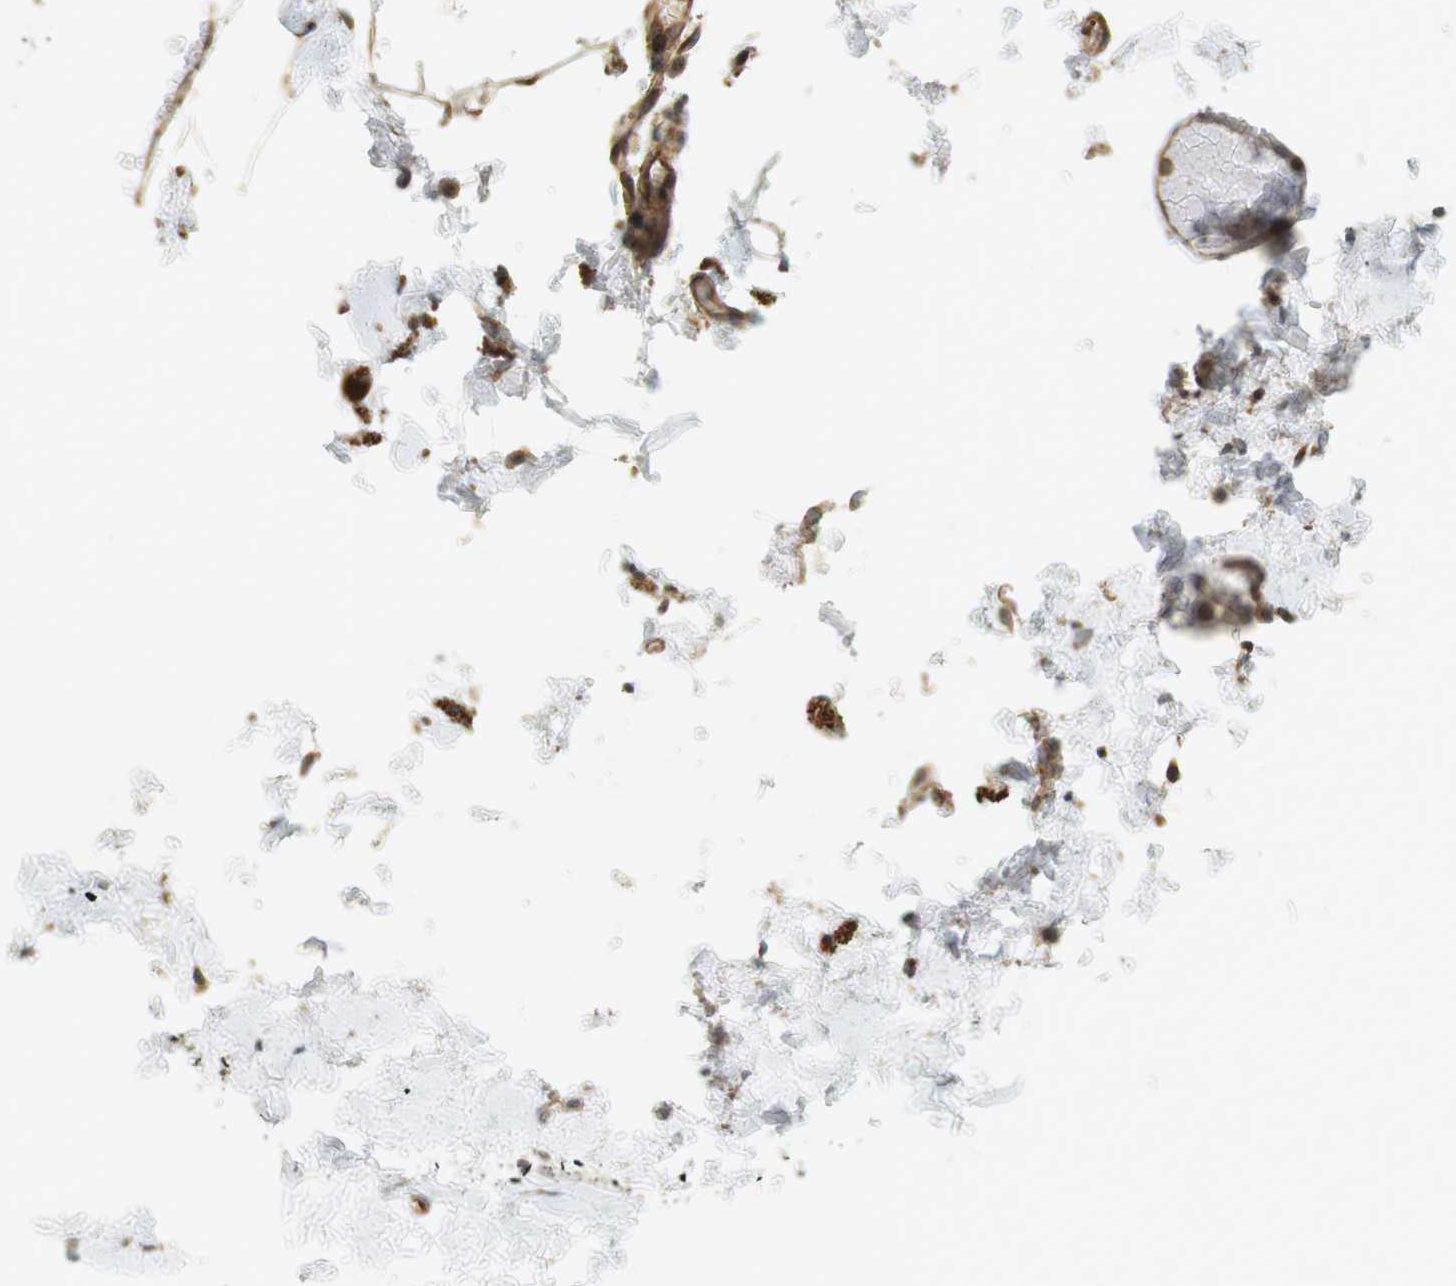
{"staining": {"intensity": "strong", "quantity": ">75%", "location": "cytoplasmic/membranous"}, "tissue": "small intestine", "cell_type": "Glandular cells", "image_type": "normal", "snomed": [{"axis": "morphology", "description": "Normal tissue, NOS"}, {"axis": "topography", "description": "Small intestine"}], "caption": "Immunohistochemical staining of unremarkable small intestine exhibits high levels of strong cytoplasmic/membranous staining in about >75% of glandular cells.", "gene": "PA2G4", "patient": {"sex": "male", "age": 41}}